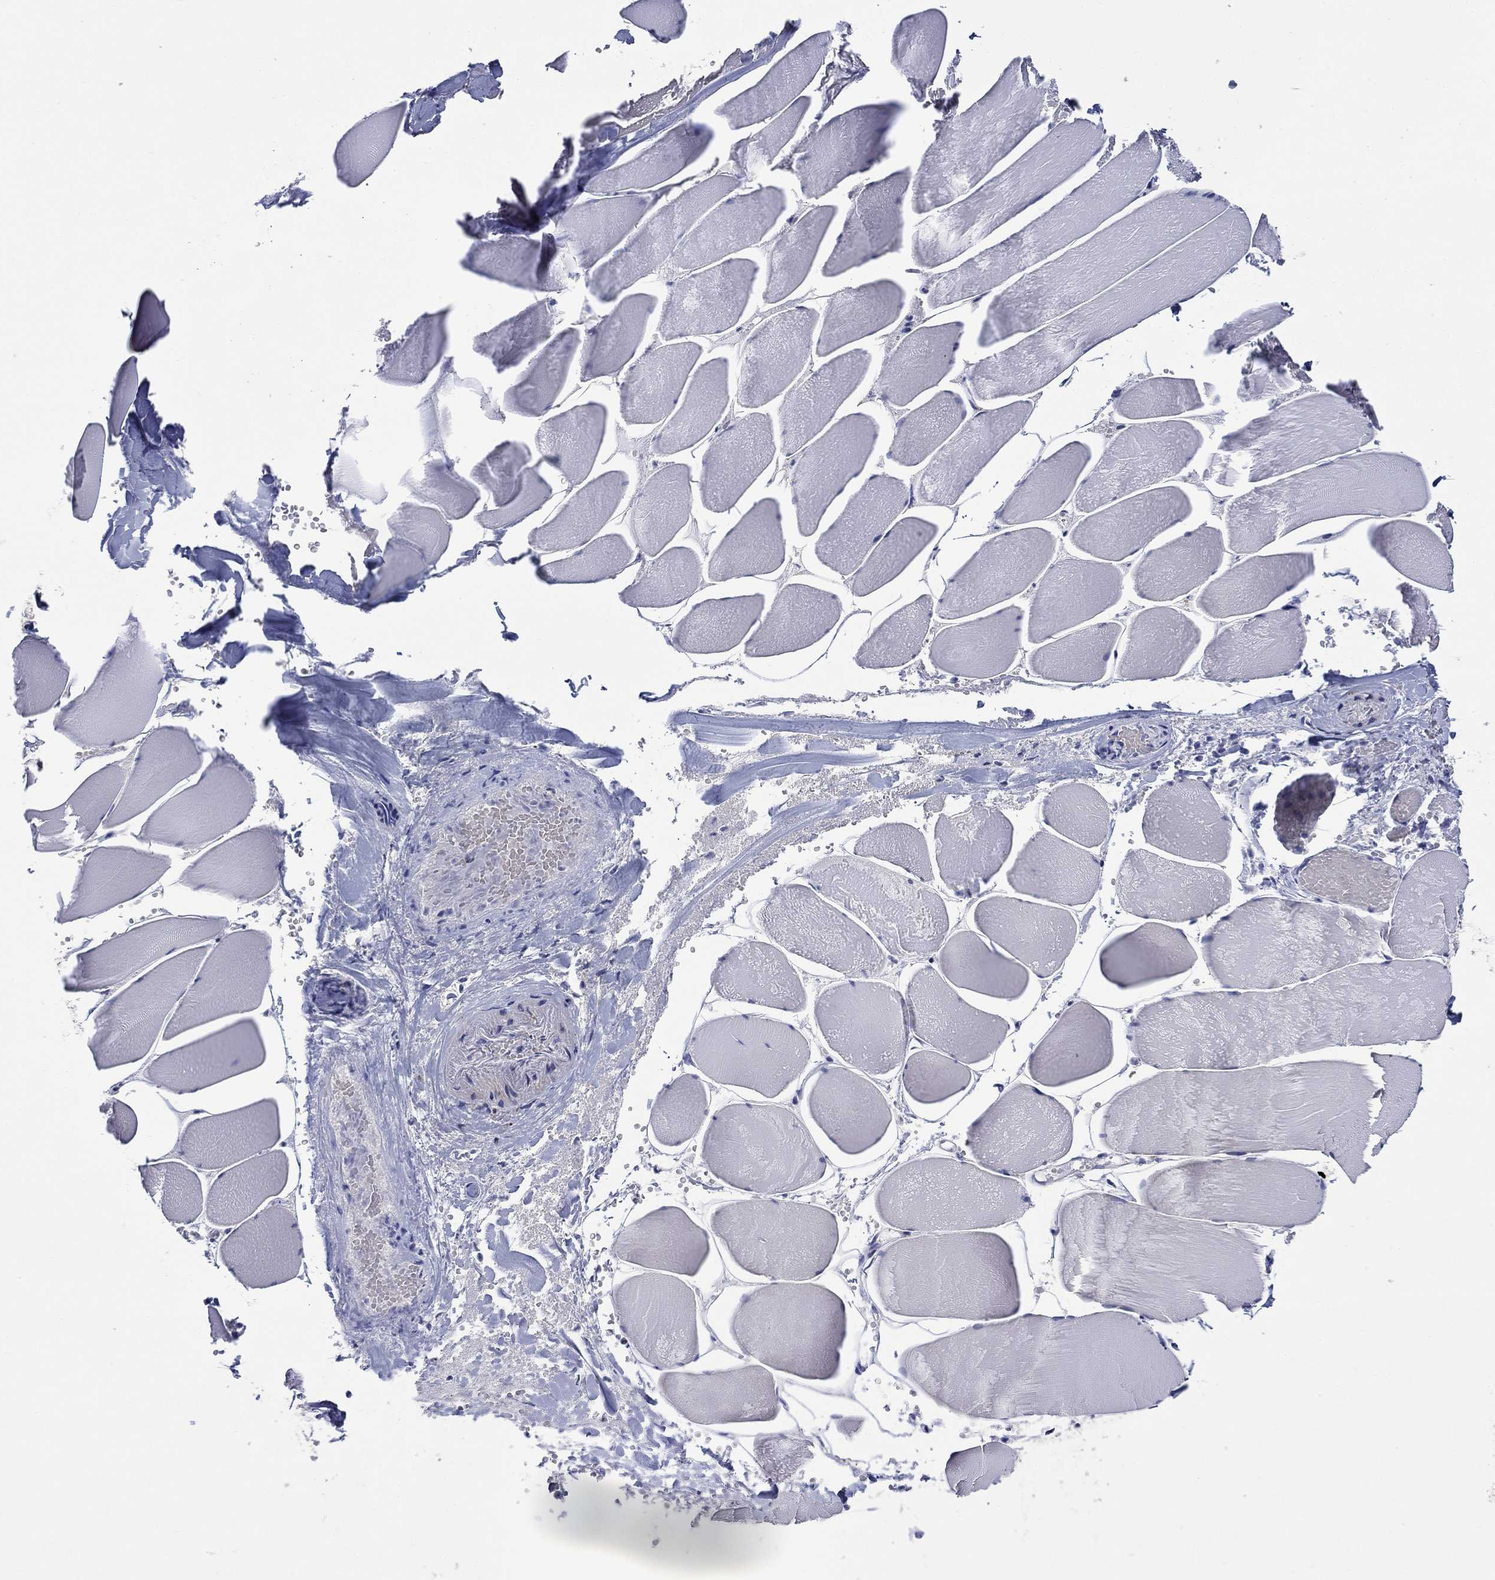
{"staining": {"intensity": "negative", "quantity": "none", "location": "none"}, "tissue": "skeletal muscle", "cell_type": "Myocytes", "image_type": "normal", "snomed": [{"axis": "morphology", "description": "Normal tissue, NOS"}, {"axis": "morphology", "description": "Malignant melanoma, Metastatic site"}, {"axis": "topography", "description": "Skeletal muscle"}], "caption": "Immunohistochemistry histopathology image of unremarkable human skeletal muscle stained for a protein (brown), which reveals no expression in myocytes.", "gene": "PTPRZ1", "patient": {"sex": "male", "age": 50}}